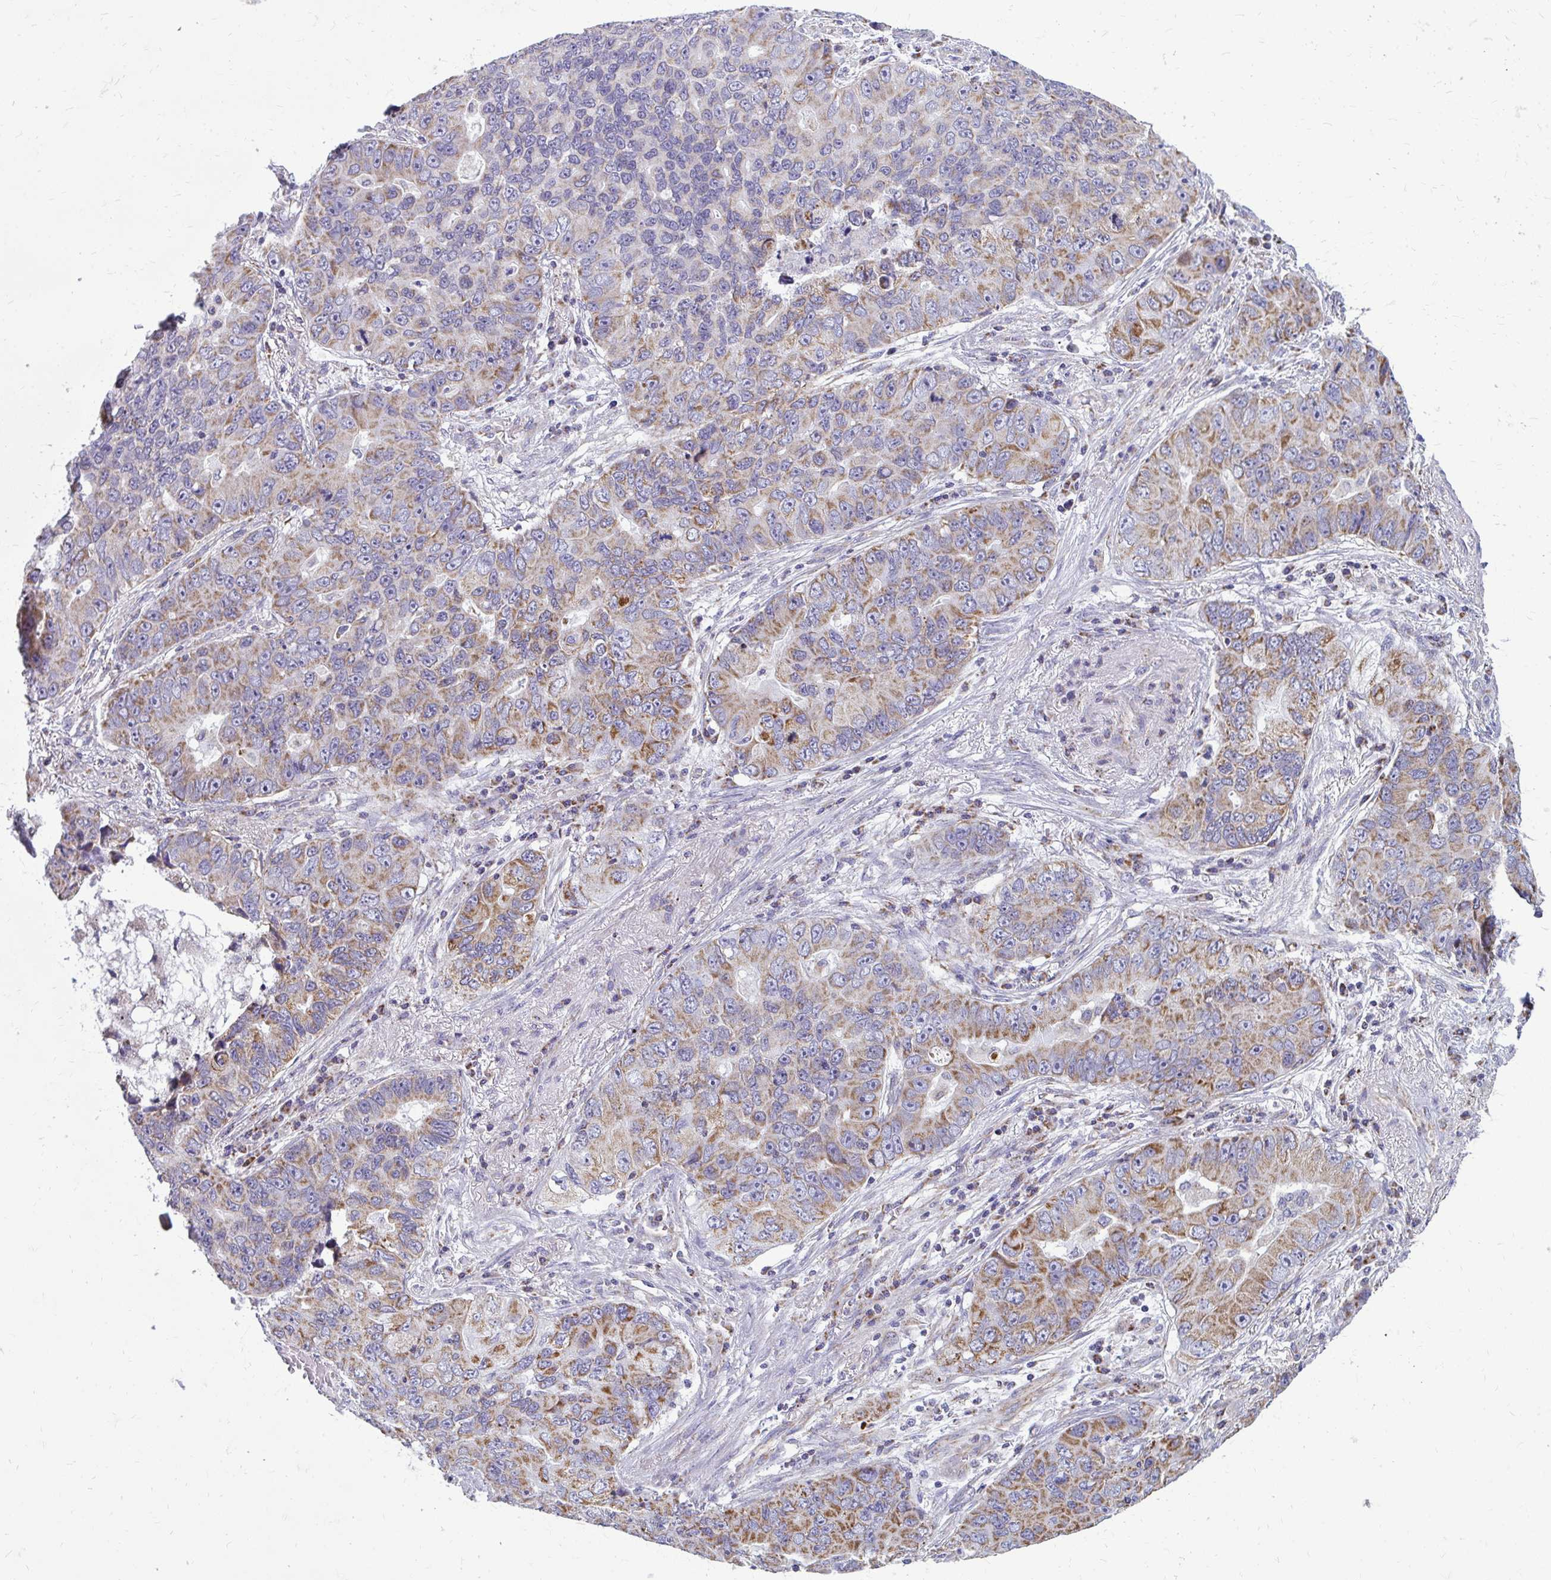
{"staining": {"intensity": "moderate", "quantity": ">75%", "location": "cytoplasmic/membranous"}, "tissue": "lung cancer", "cell_type": "Tumor cells", "image_type": "cancer", "snomed": [{"axis": "morphology", "description": "Adenocarcinoma, NOS"}, {"axis": "morphology", "description": "Adenocarcinoma, metastatic, NOS"}, {"axis": "topography", "description": "Lymph node"}, {"axis": "topography", "description": "Lung"}], "caption": "Immunohistochemistry micrograph of human lung metastatic adenocarcinoma stained for a protein (brown), which shows medium levels of moderate cytoplasmic/membranous positivity in approximately >75% of tumor cells.", "gene": "IFIT1", "patient": {"sex": "female", "age": 54}}